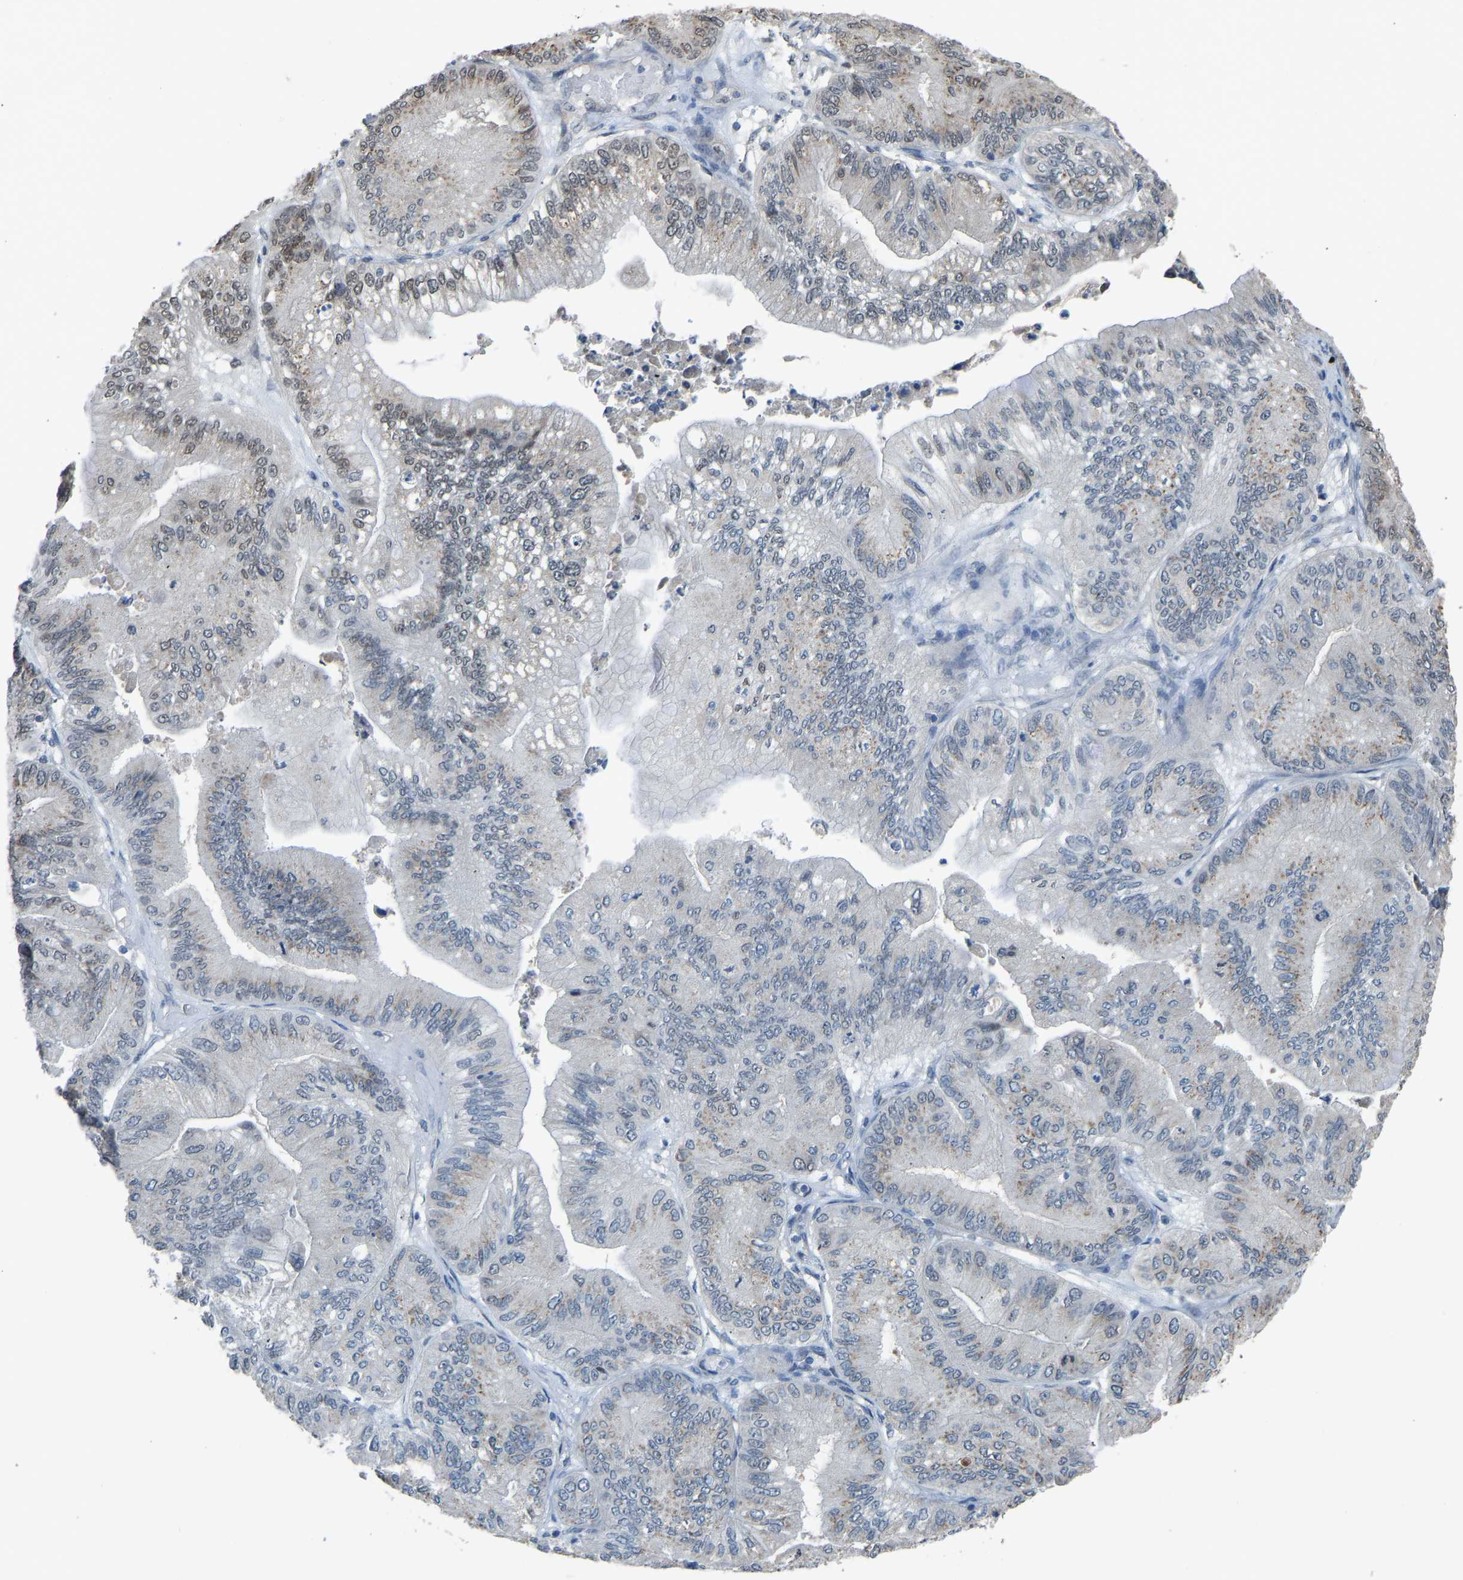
{"staining": {"intensity": "weak", "quantity": "<25%", "location": "nuclear"}, "tissue": "ovarian cancer", "cell_type": "Tumor cells", "image_type": "cancer", "snomed": [{"axis": "morphology", "description": "Cystadenocarcinoma, mucinous, NOS"}, {"axis": "topography", "description": "Ovary"}], "caption": "Tumor cells show no significant protein expression in ovarian cancer (mucinous cystadenocarcinoma). The staining is performed using DAB brown chromogen with nuclei counter-stained in using hematoxylin.", "gene": "KPNA6", "patient": {"sex": "female", "age": 61}}